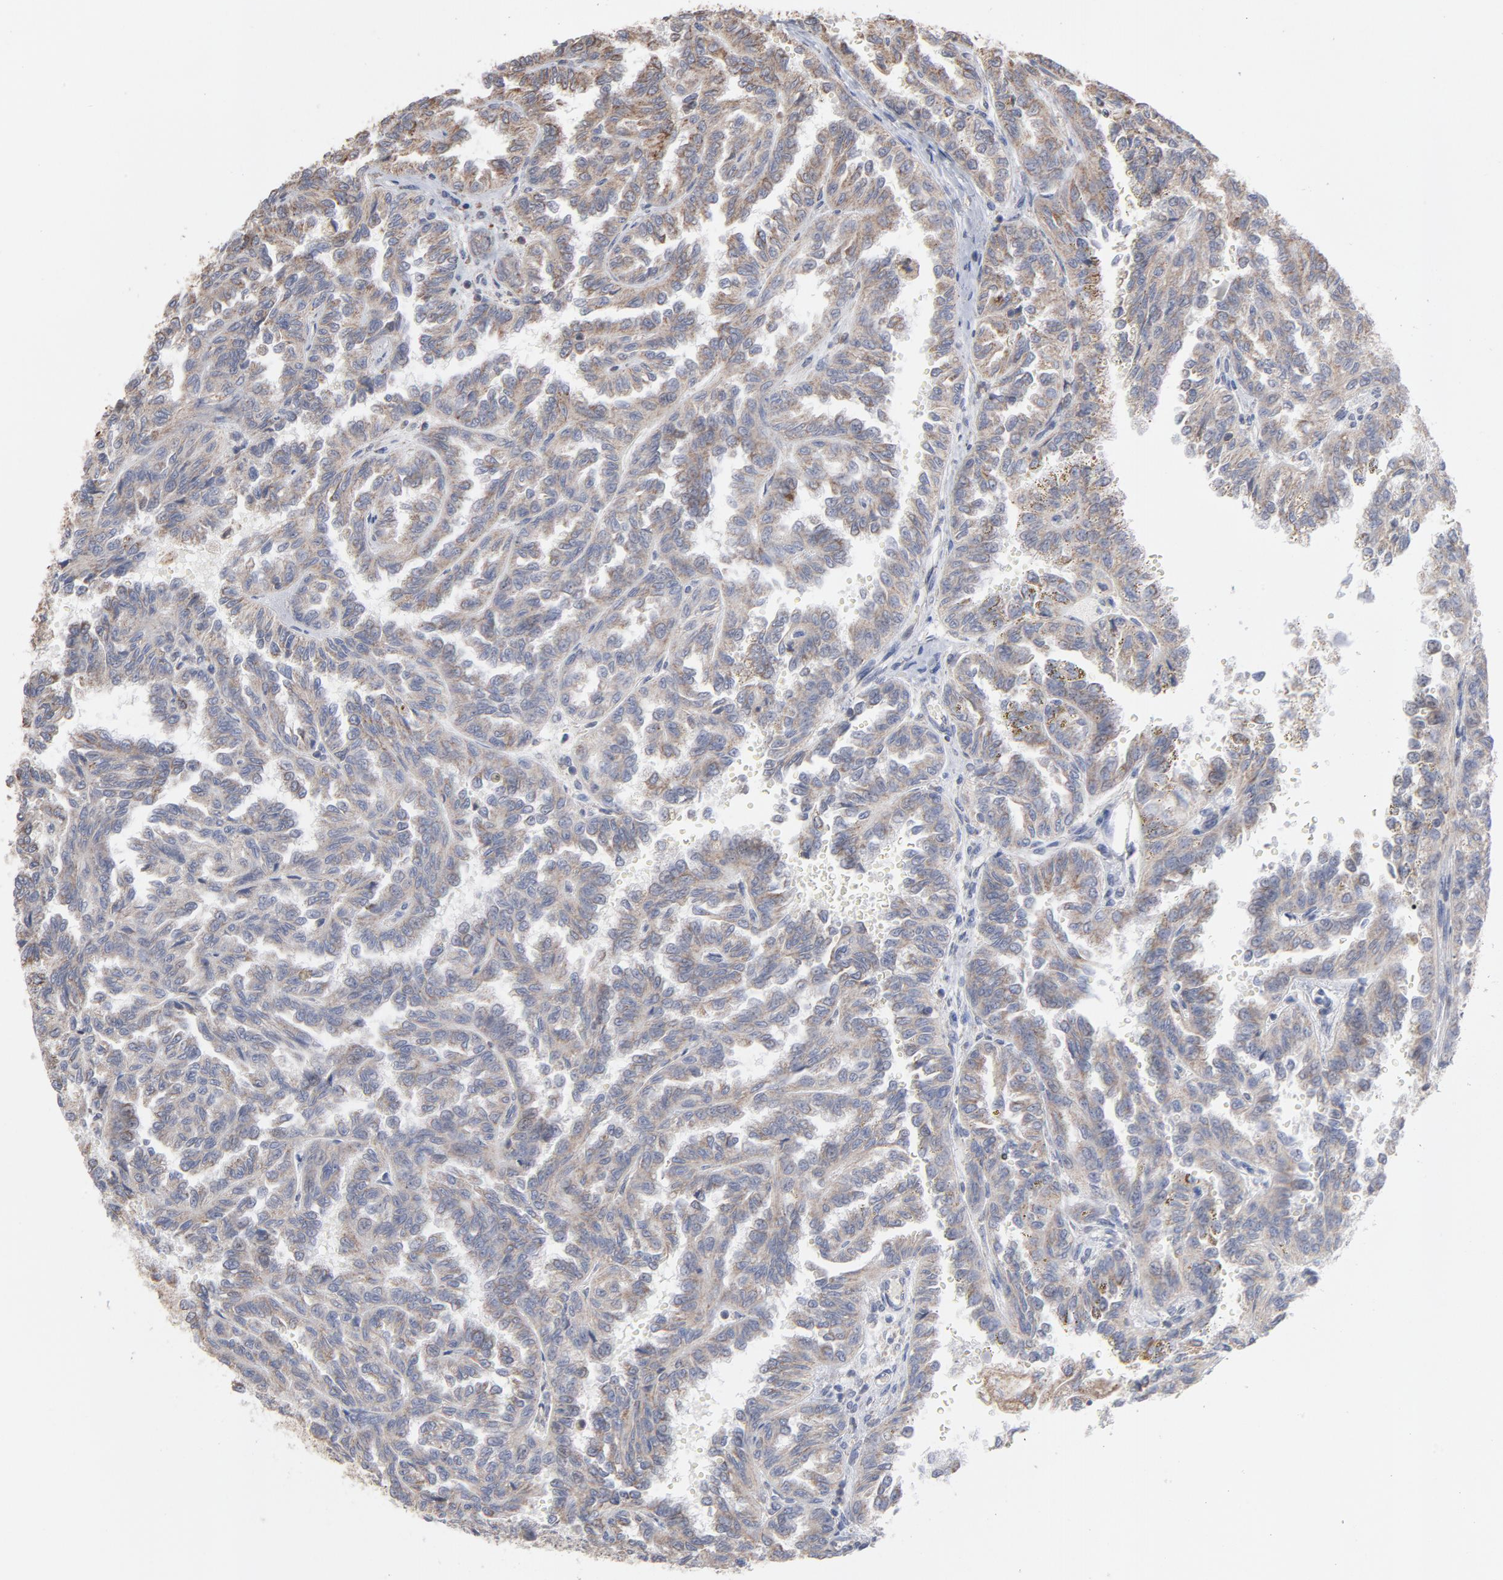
{"staining": {"intensity": "weak", "quantity": ">75%", "location": "cytoplasmic/membranous"}, "tissue": "renal cancer", "cell_type": "Tumor cells", "image_type": "cancer", "snomed": [{"axis": "morphology", "description": "Inflammation, NOS"}, {"axis": "morphology", "description": "Adenocarcinoma, NOS"}, {"axis": "topography", "description": "Kidney"}], "caption": "Weak cytoplasmic/membranous protein expression is appreciated in about >75% of tumor cells in adenocarcinoma (renal).", "gene": "PPFIBP2", "patient": {"sex": "male", "age": 68}}